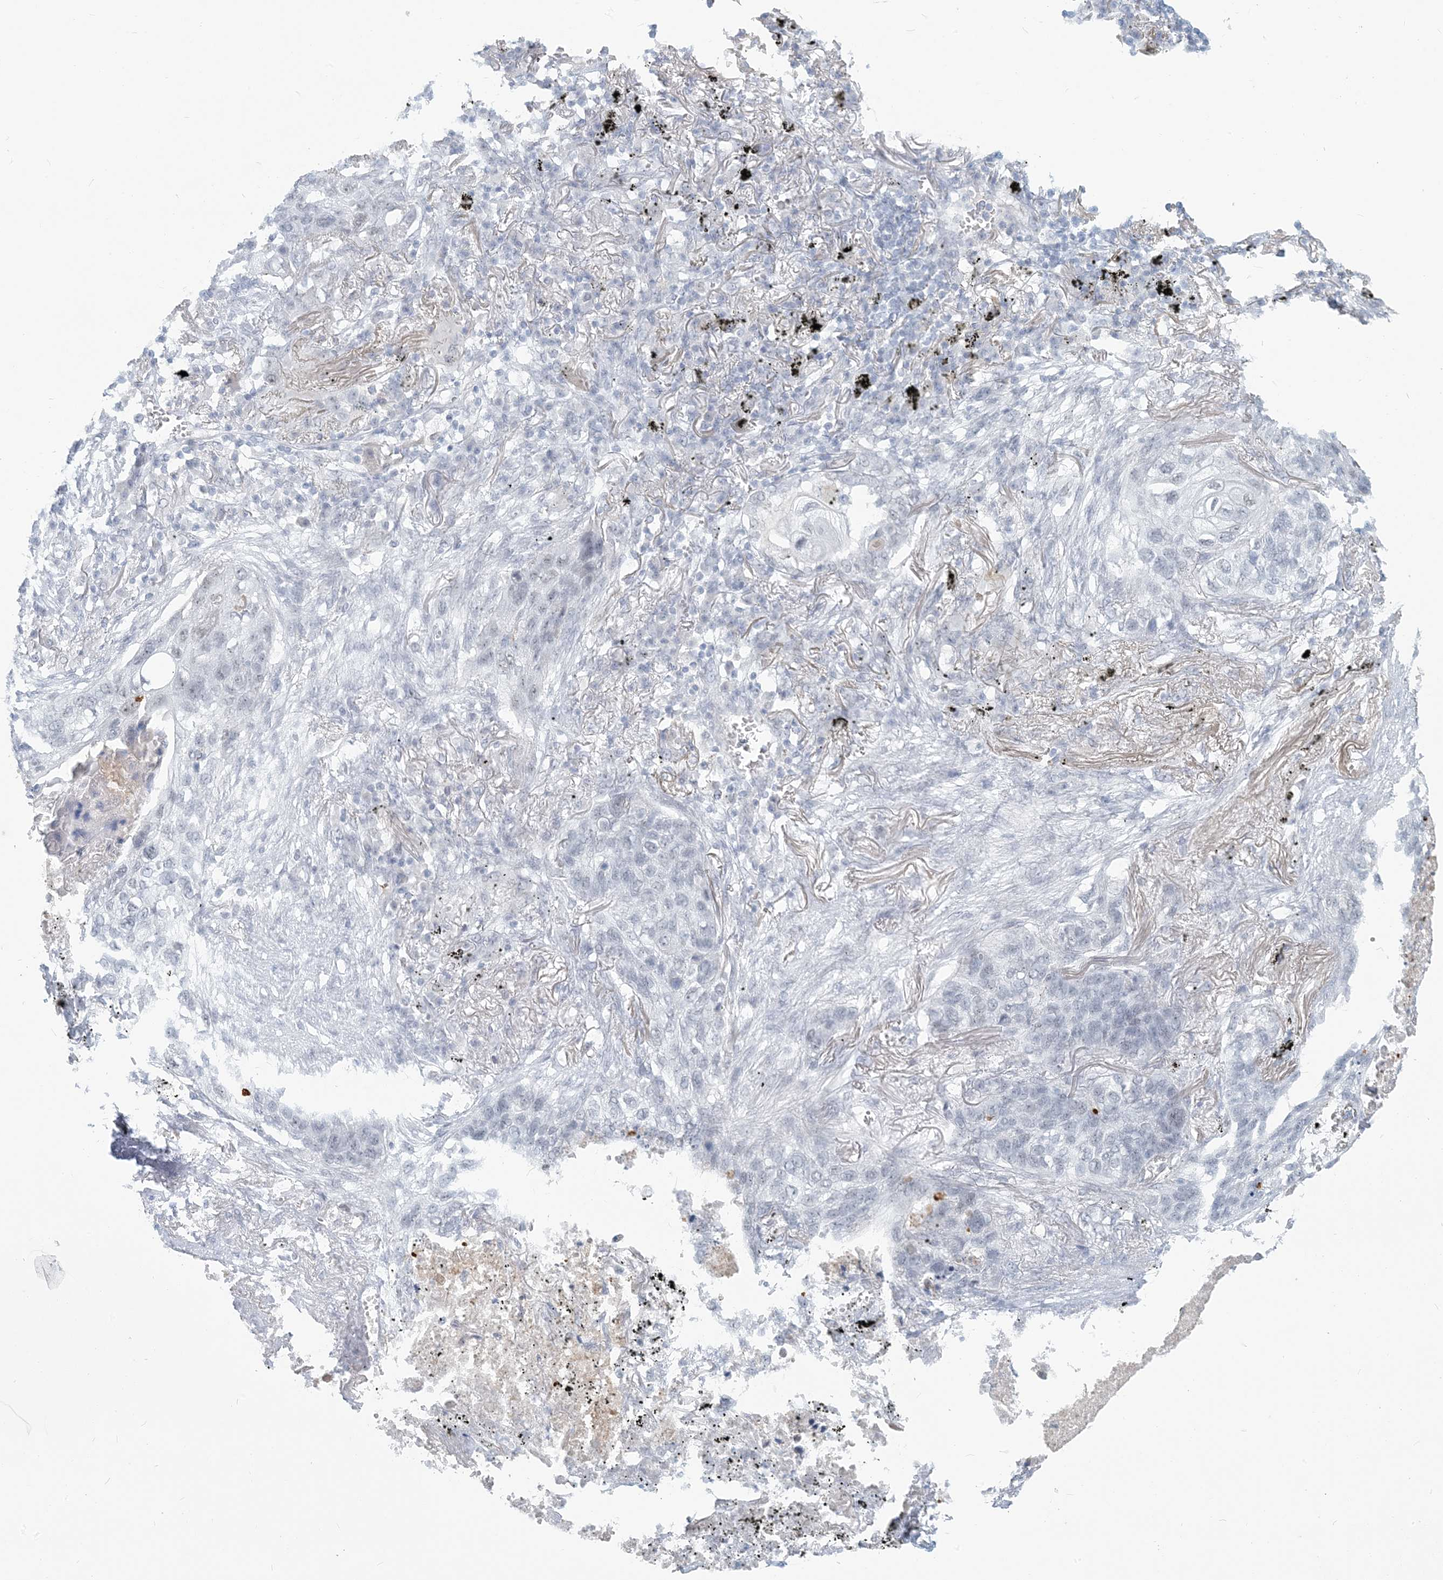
{"staining": {"intensity": "negative", "quantity": "none", "location": "none"}, "tissue": "lung cancer", "cell_type": "Tumor cells", "image_type": "cancer", "snomed": [{"axis": "morphology", "description": "Squamous cell carcinoma, NOS"}, {"axis": "topography", "description": "Lung"}], "caption": "An image of lung cancer stained for a protein demonstrates no brown staining in tumor cells. (Brightfield microscopy of DAB immunohistochemistry at high magnification).", "gene": "SCML1", "patient": {"sex": "female", "age": 63}}